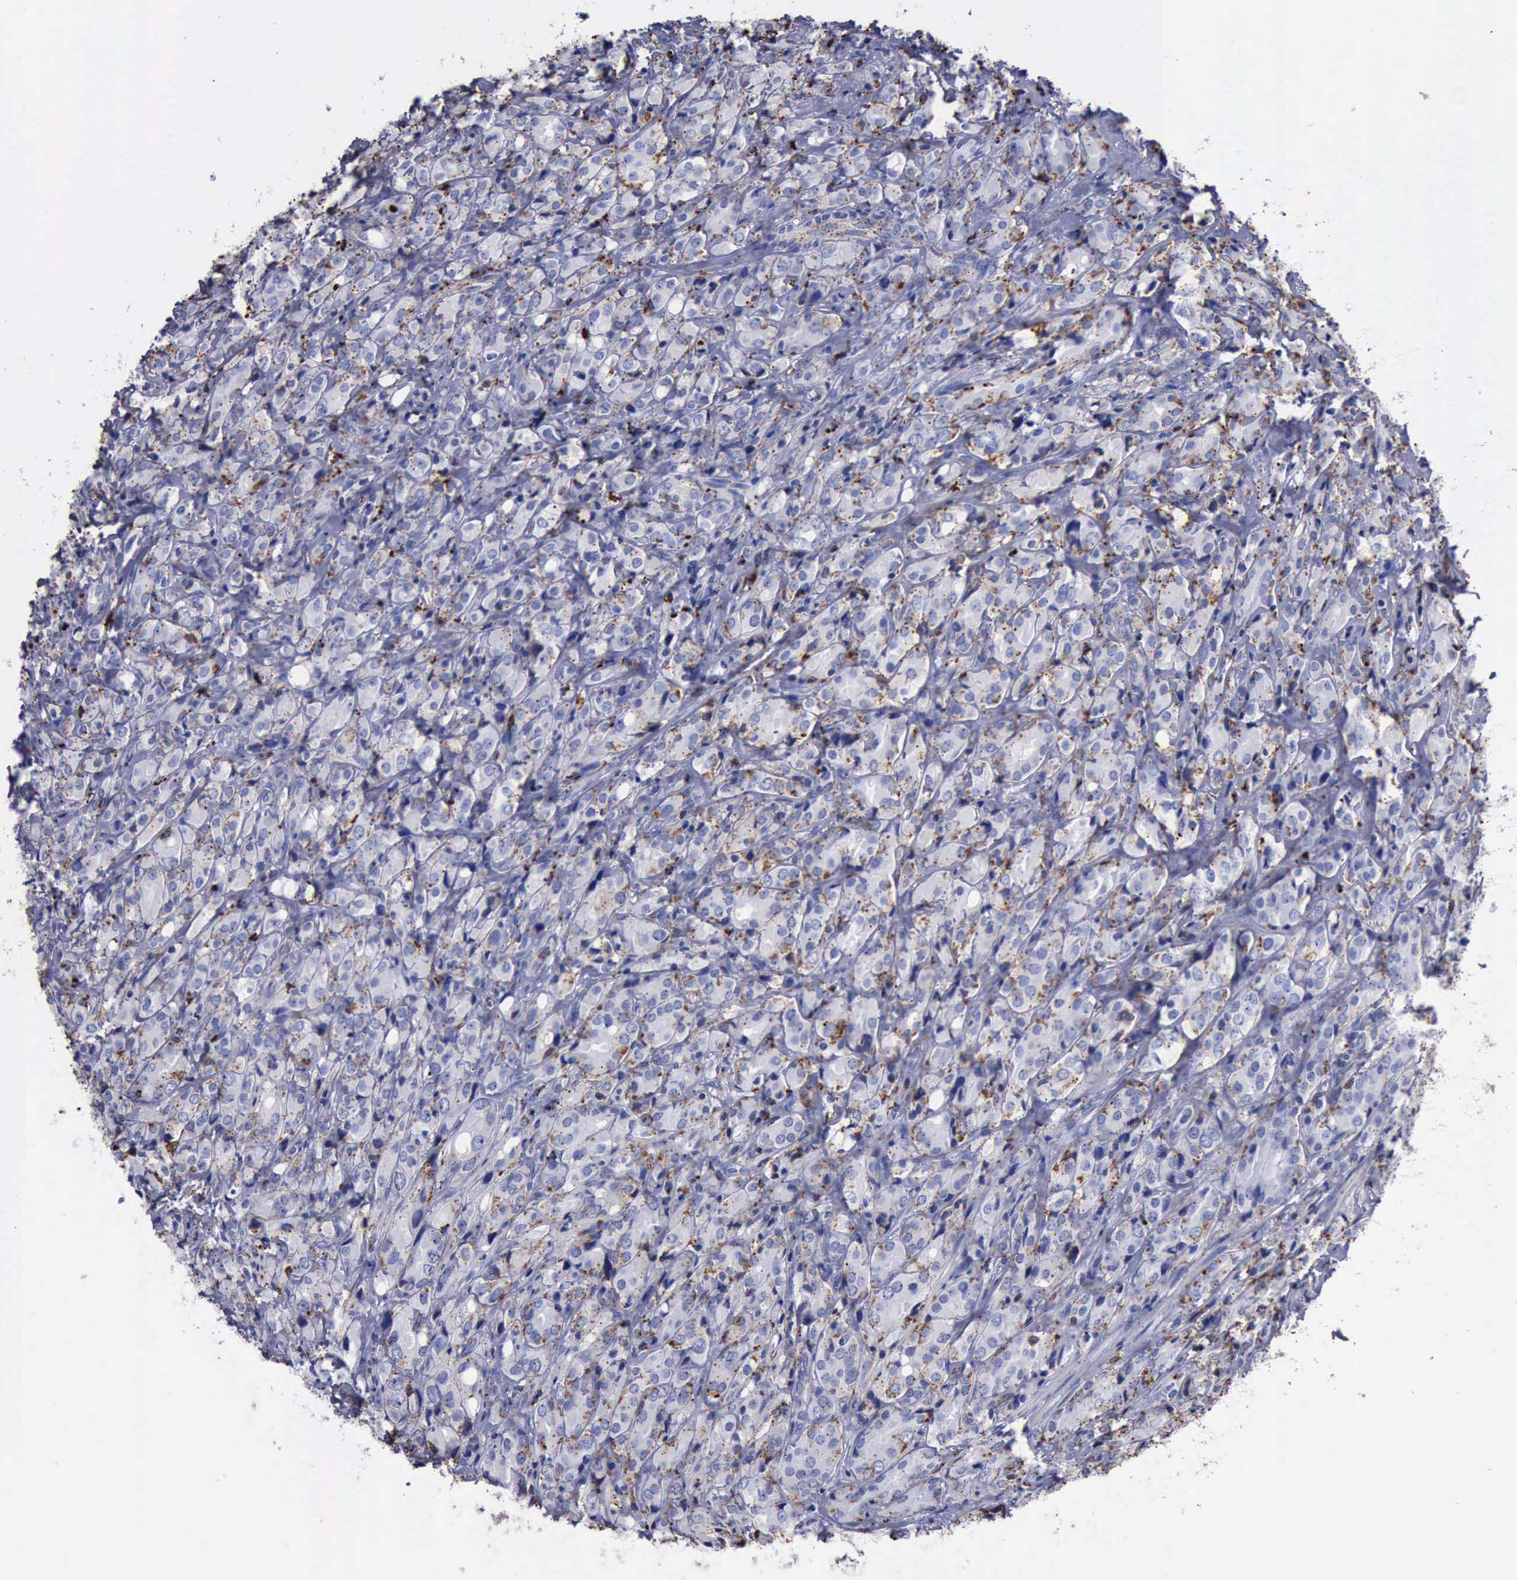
{"staining": {"intensity": "moderate", "quantity": "25%-75%", "location": "cytoplasmic/membranous"}, "tissue": "prostate cancer", "cell_type": "Tumor cells", "image_type": "cancer", "snomed": [{"axis": "morphology", "description": "Adenocarcinoma, High grade"}, {"axis": "topography", "description": "Prostate"}], "caption": "Adenocarcinoma (high-grade) (prostate) stained for a protein reveals moderate cytoplasmic/membranous positivity in tumor cells. (DAB = brown stain, brightfield microscopy at high magnification).", "gene": "CTSD", "patient": {"sex": "male", "age": 68}}